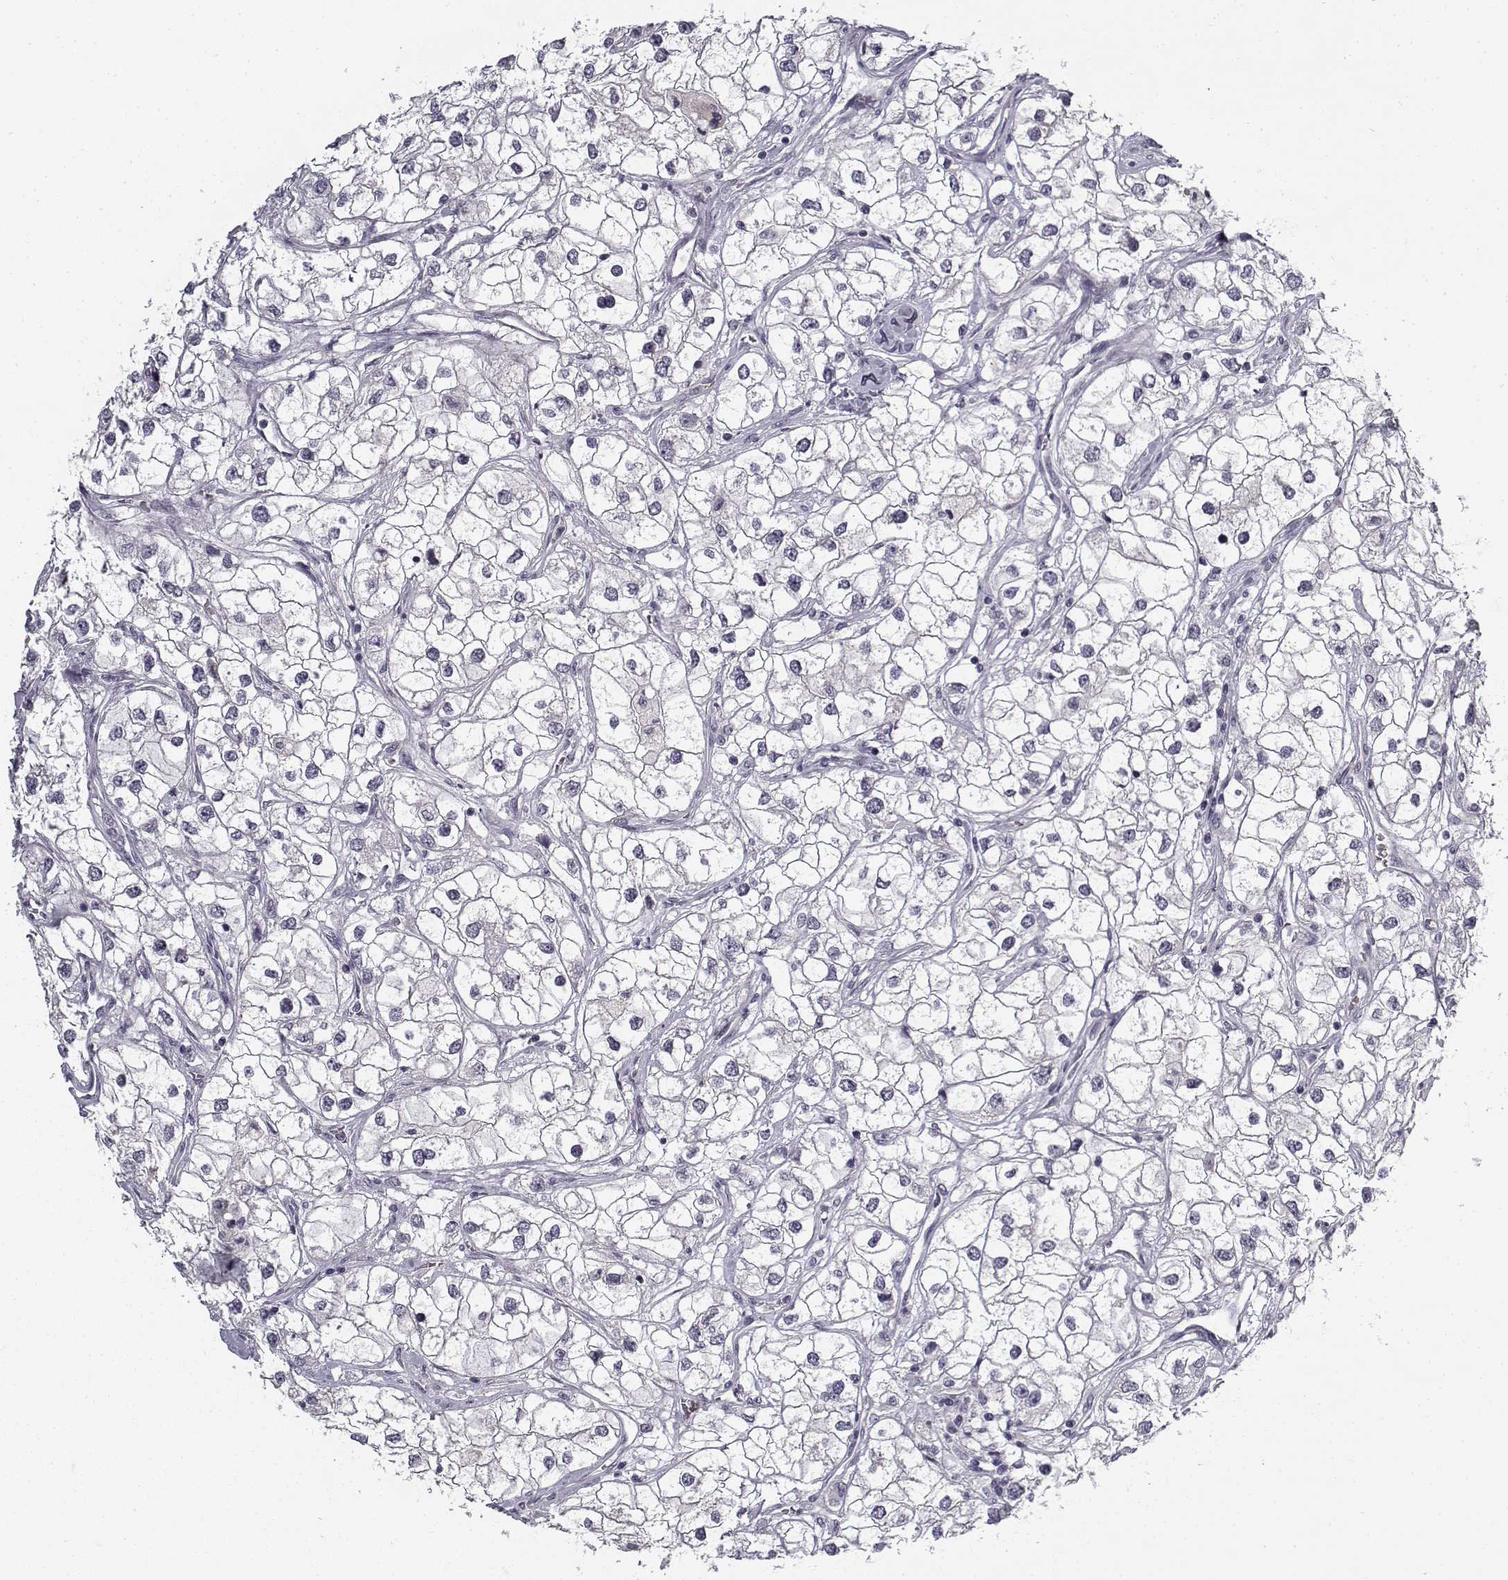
{"staining": {"intensity": "negative", "quantity": "none", "location": "none"}, "tissue": "renal cancer", "cell_type": "Tumor cells", "image_type": "cancer", "snomed": [{"axis": "morphology", "description": "Adenocarcinoma, NOS"}, {"axis": "topography", "description": "Kidney"}], "caption": "Tumor cells are negative for brown protein staining in renal adenocarcinoma.", "gene": "SNCA", "patient": {"sex": "male", "age": 59}}